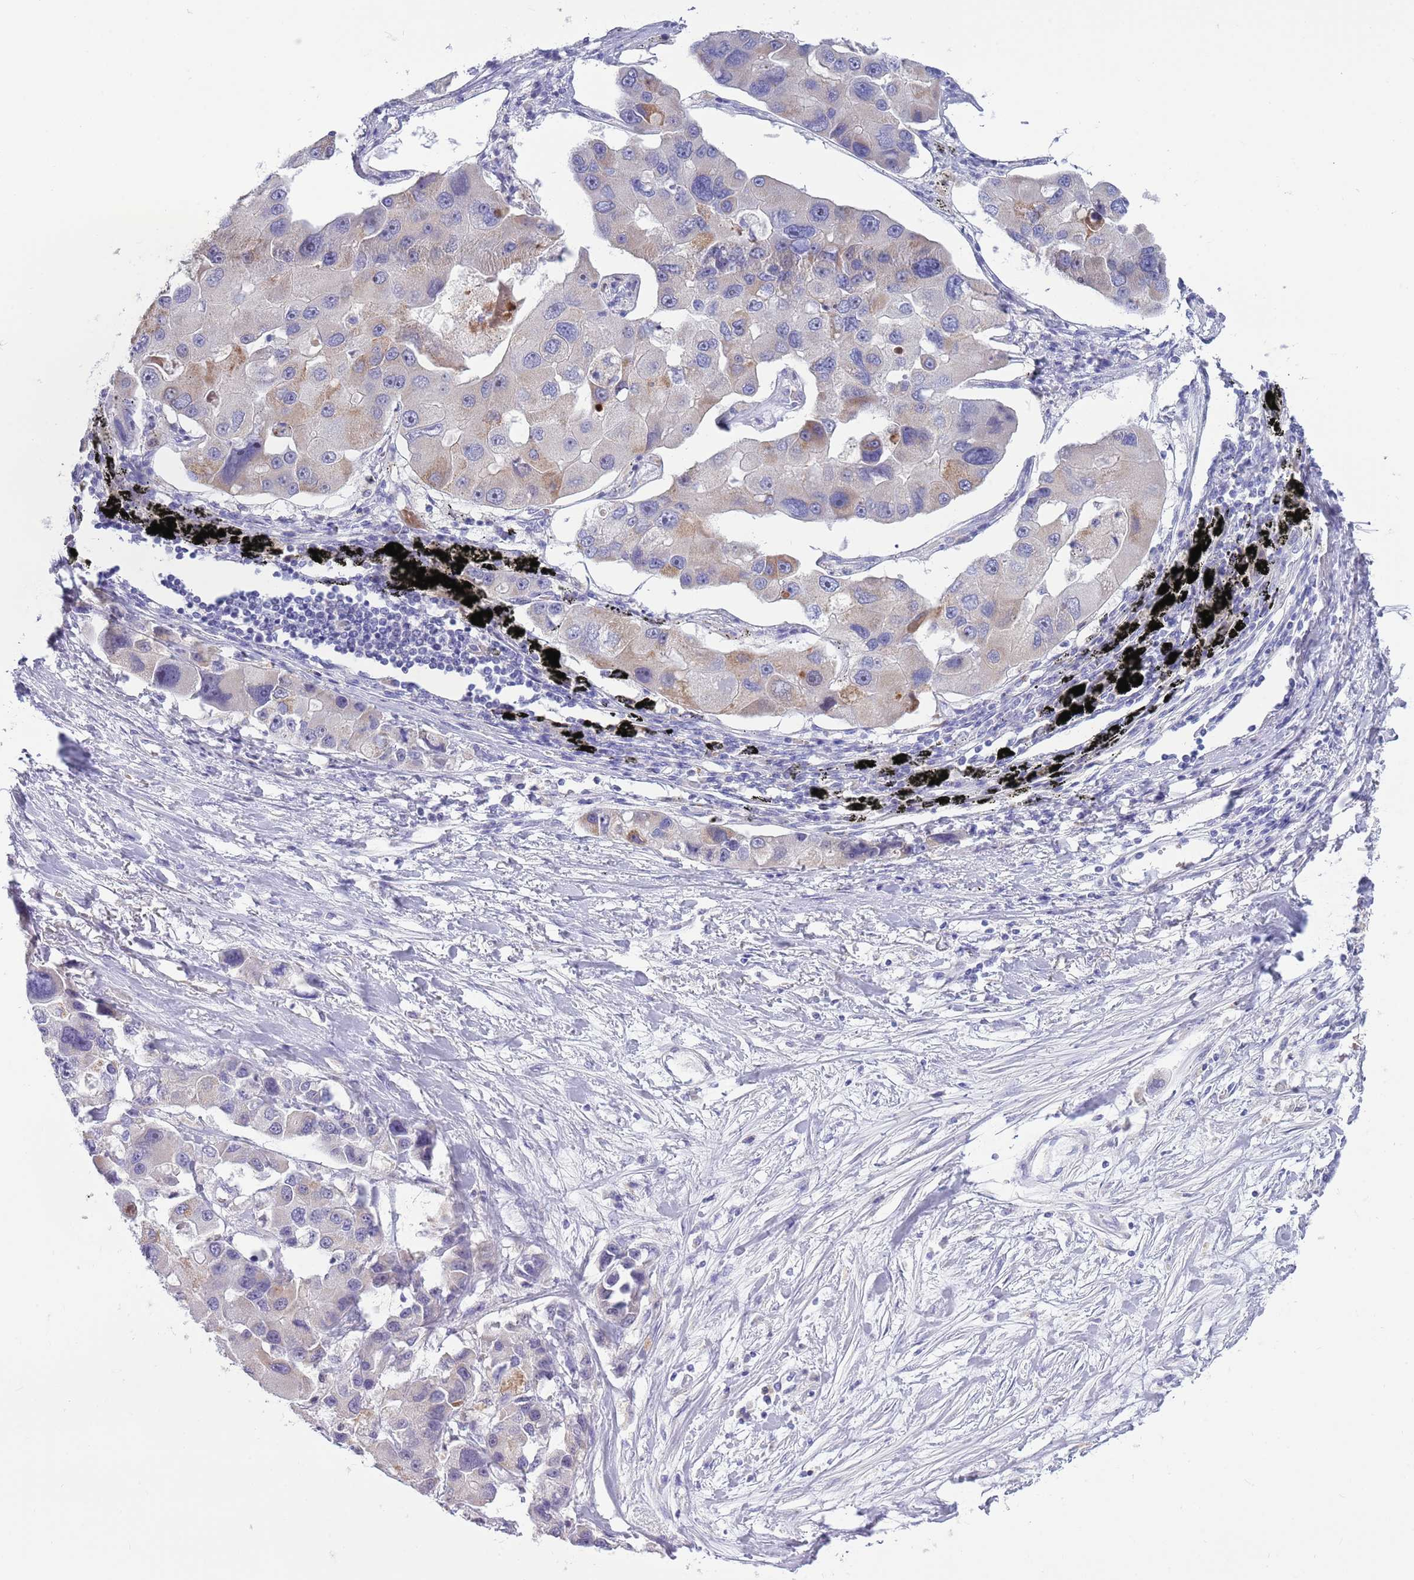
{"staining": {"intensity": "weak", "quantity": "<25%", "location": "cytoplasmic/membranous"}, "tissue": "lung cancer", "cell_type": "Tumor cells", "image_type": "cancer", "snomed": [{"axis": "morphology", "description": "Adenocarcinoma, NOS"}, {"axis": "topography", "description": "Lung"}], "caption": "Immunohistochemistry (IHC) of human lung cancer (adenocarcinoma) shows no staining in tumor cells. (DAB IHC, high magnification).", "gene": "DDHD1", "patient": {"sex": "female", "age": 54}}